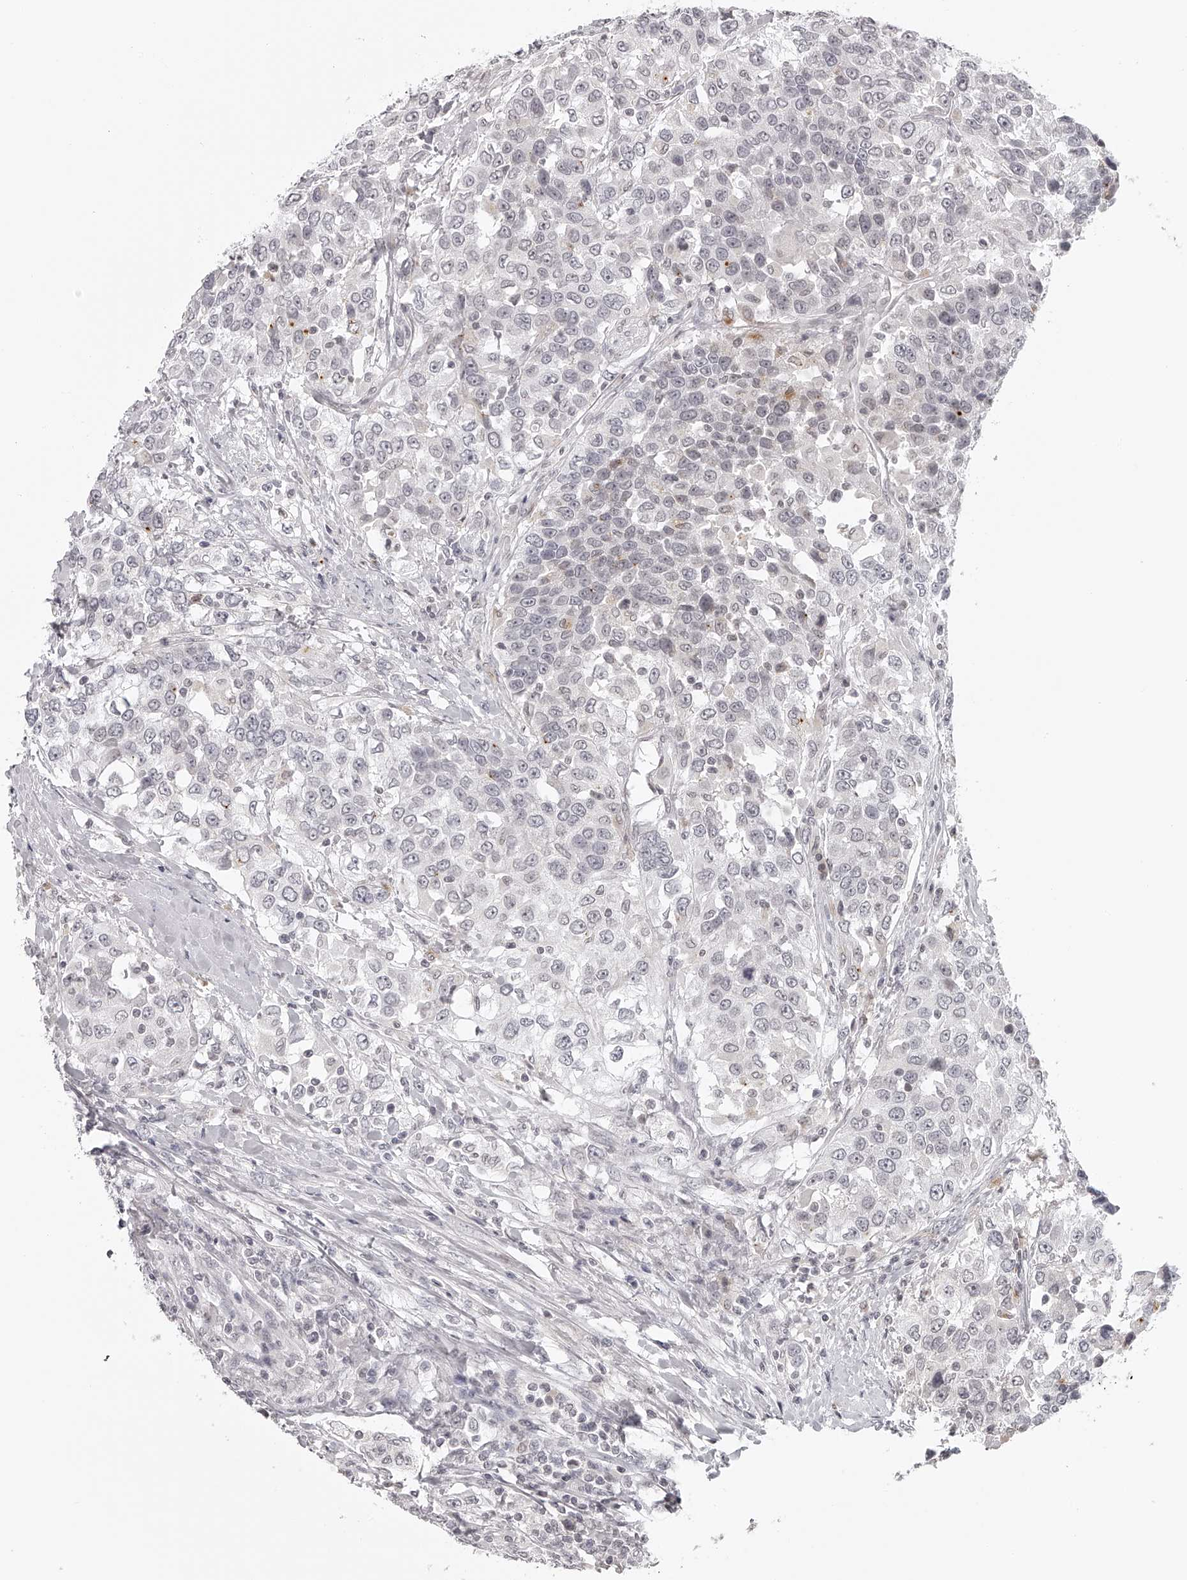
{"staining": {"intensity": "negative", "quantity": "none", "location": "none"}, "tissue": "urothelial cancer", "cell_type": "Tumor cells", "image_type": "cancer", "snomed": [{"axis": "morphology", "description": "Urothelial carcinoma, High grade"}, {"axis": "topography", "description": "Urinary bladder"}], "caption": "Protein analysis of urothelial cancer exhibits no significant staining in tumor cells.", "gene": "RNF220", "patient": {"sex": "female", "age": 80}}